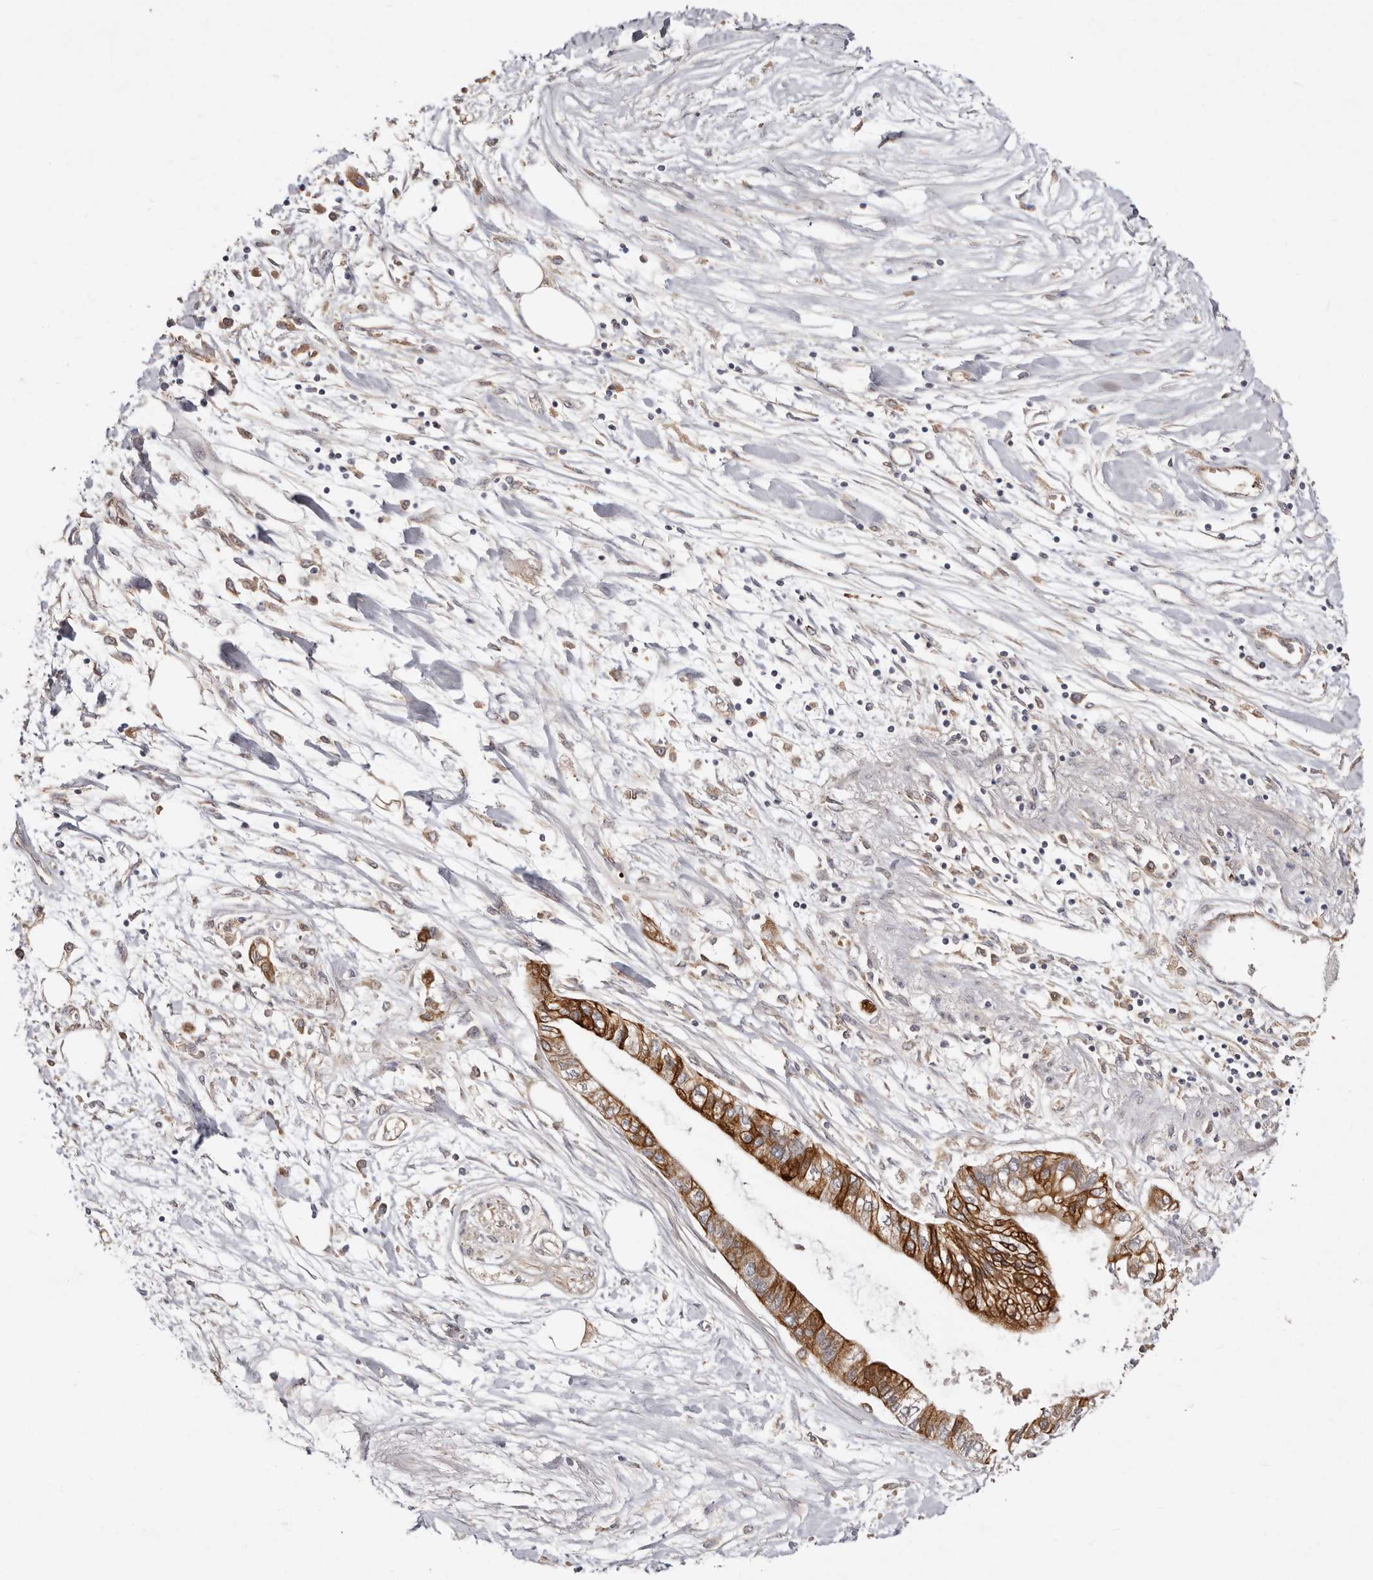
{"staining": {"intensity": "strong", "quantity": ">75%", "location": "cytoplasmic/membranous"}, "tissue": "pancreatic cancer", "cell_type": "Tumor cells", "image_type": "cancer", "snomed": [{"axis": "morphology", "description": "Adenocarcinoma, NOS"}, {"axis": "topography", "description": "Pancreas"}], "caption": "A high-resolution micrograph shows IHC staining of pancreatic cancer, which exhibits strong cytoplasmic/membranous expression in approximately >75% of tumor cells.", "gene": "LRRC25", "patient": {"sex": "female", "age": 77}}